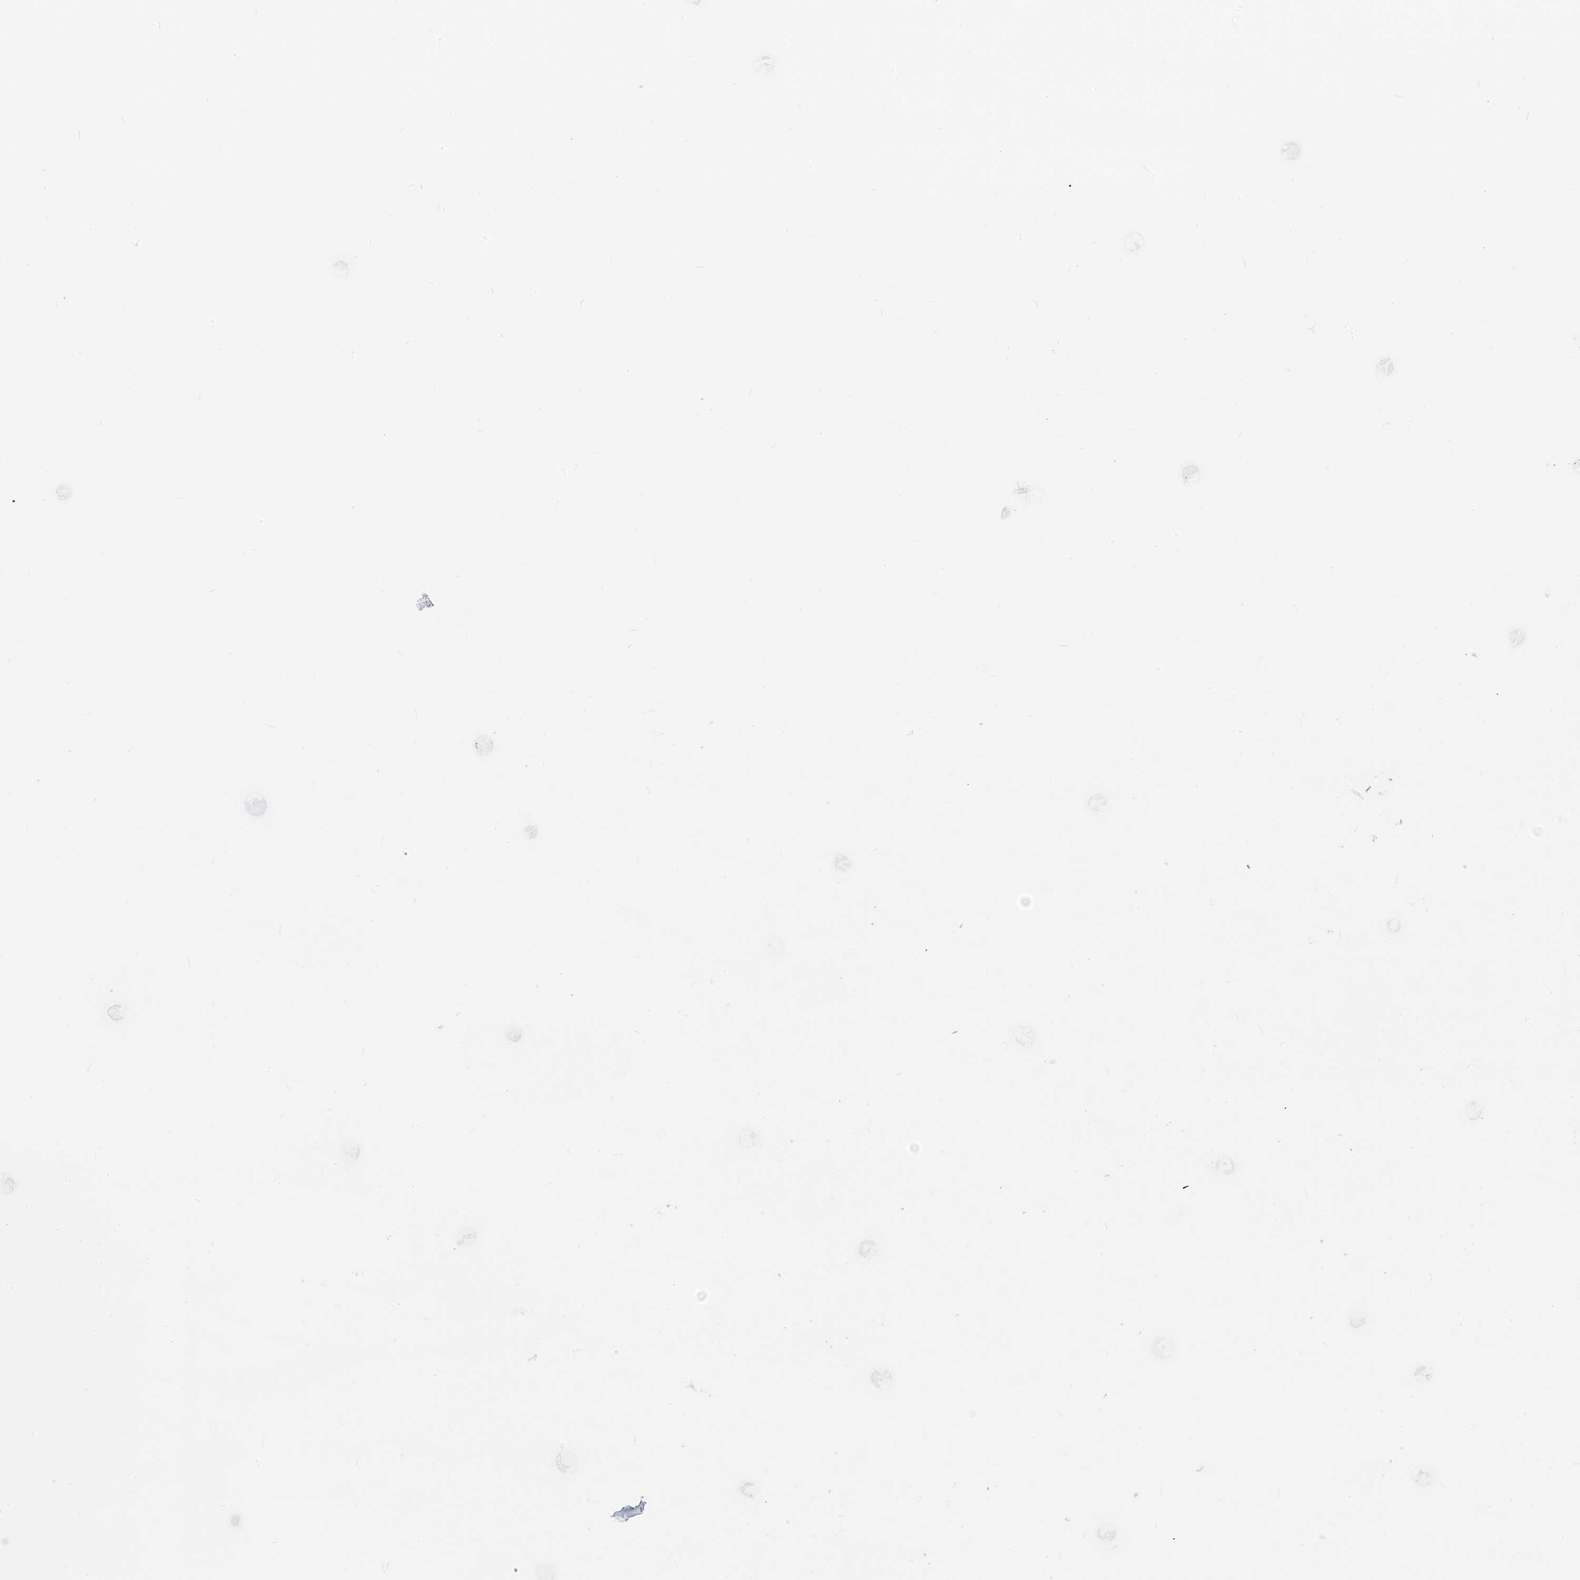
{"staining": {"intensity": "negative", "quantity": "none", "location": "none"}, "tissue": "lymphoma", "cell_type": "Tumor cells", "image_type": "cancer", "snomed": [{"axis": "morphology", "description": "Malignant lymphoma, non-Hodgkin's type, Low grade"}, {"axis": "topography", "description": "Lung"}], "caption": "Malignant lymphoma, non-Hodgkin's type (low-grade) stained for a protein using immunohistochemistry (IHC) reveals no expression tumor cells.", "gene": "MARS2", "patient": {"sex": "female", "age": 71}}